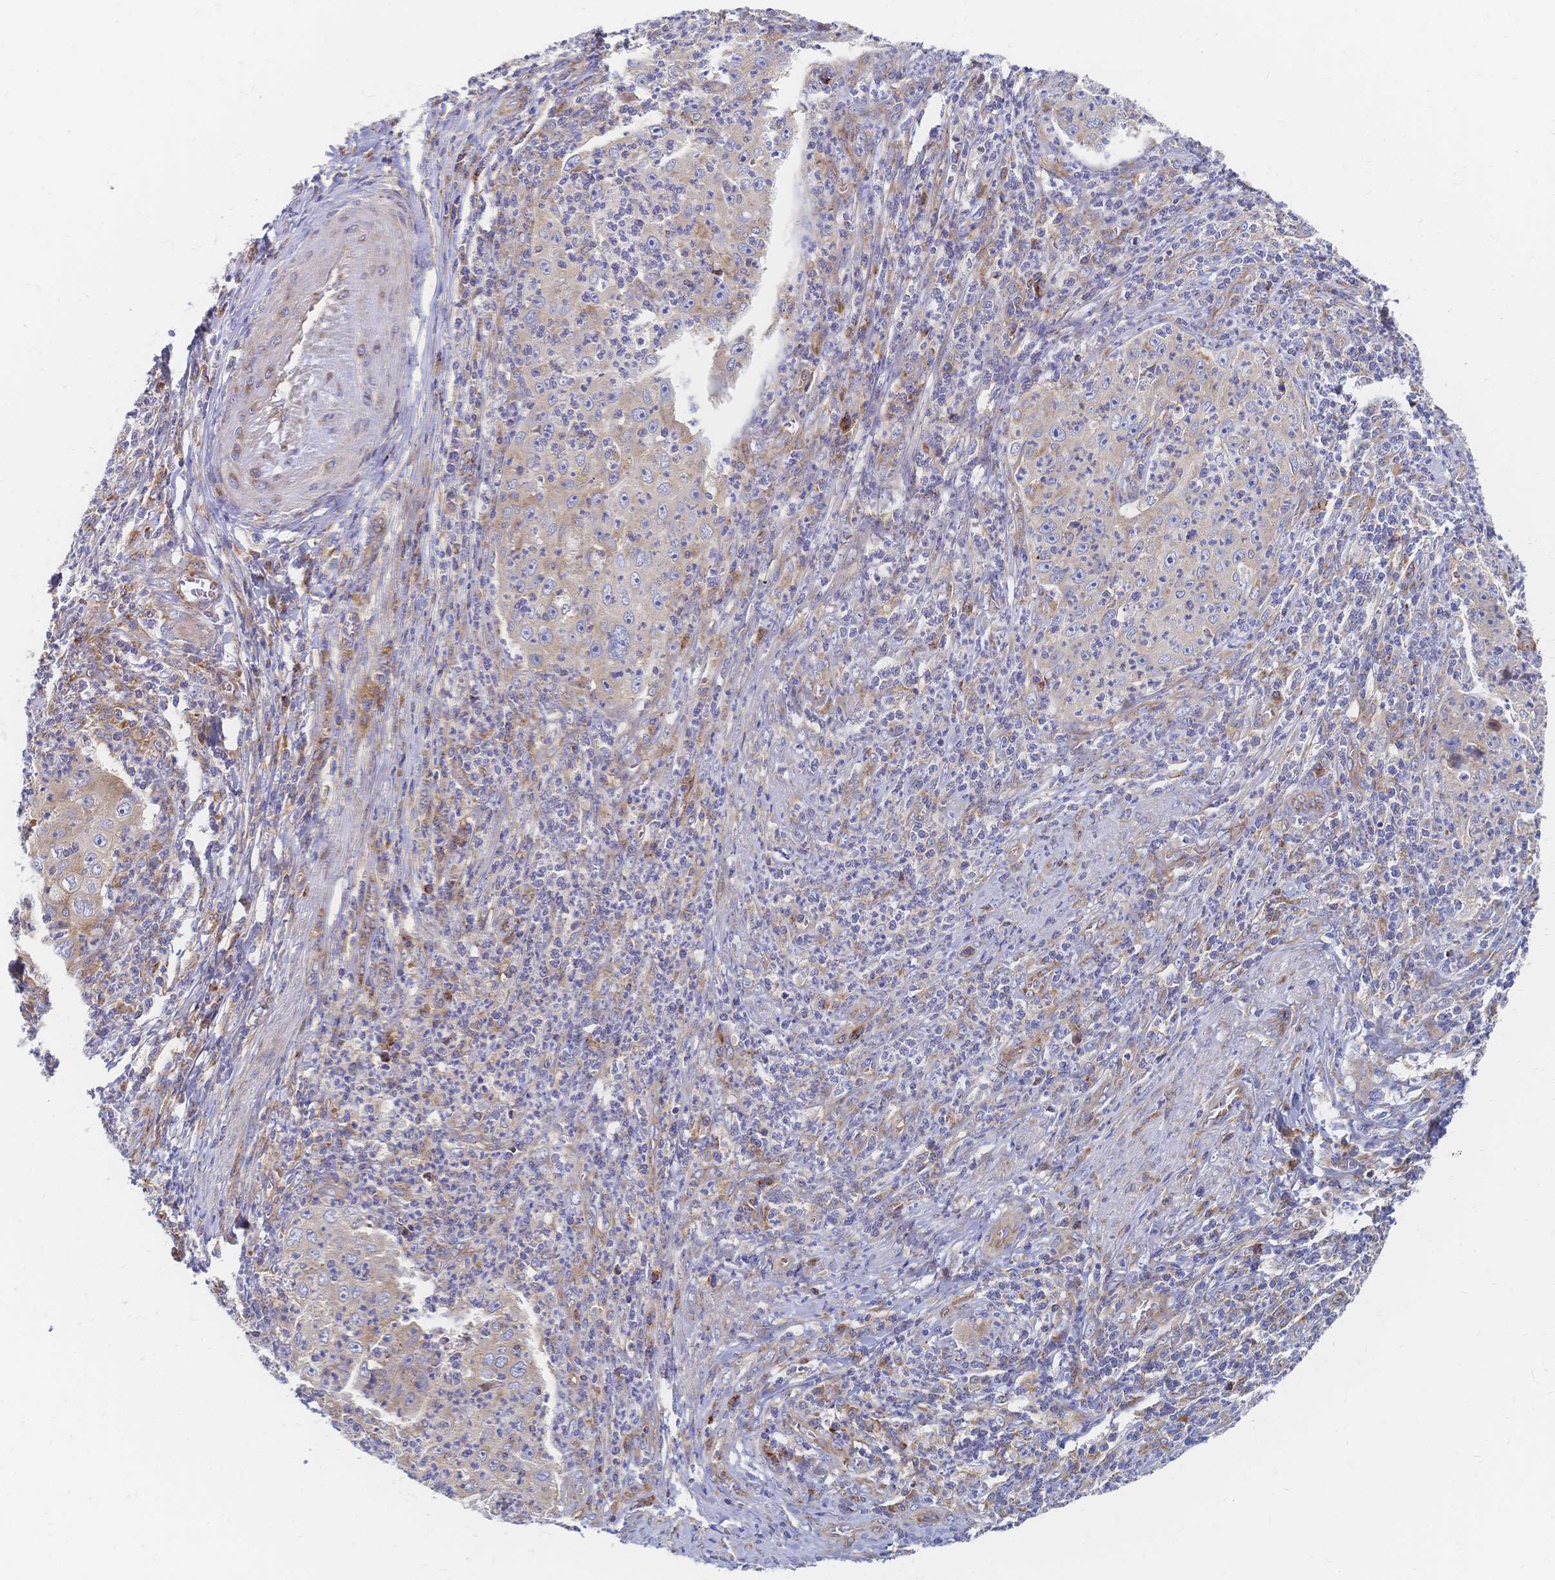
{"staining": {"intensity": "negative", "quantity": "none", "location": "none"}, "tissue": "cervical cancer", "cell_type": "Tumor cells", "image_type": "cancer", "snomed": [{"axis": "morphology", "description": "Squamous cell carcinoma, NOS"}, {"axis": "topography", "description": "Cervix"}], "caption": "Tumor cells are negative for protein expression in human cervical squamous cell carcinoma.", "gene": "SORBS1", "patient": {"sex": "female", "age": 30}}